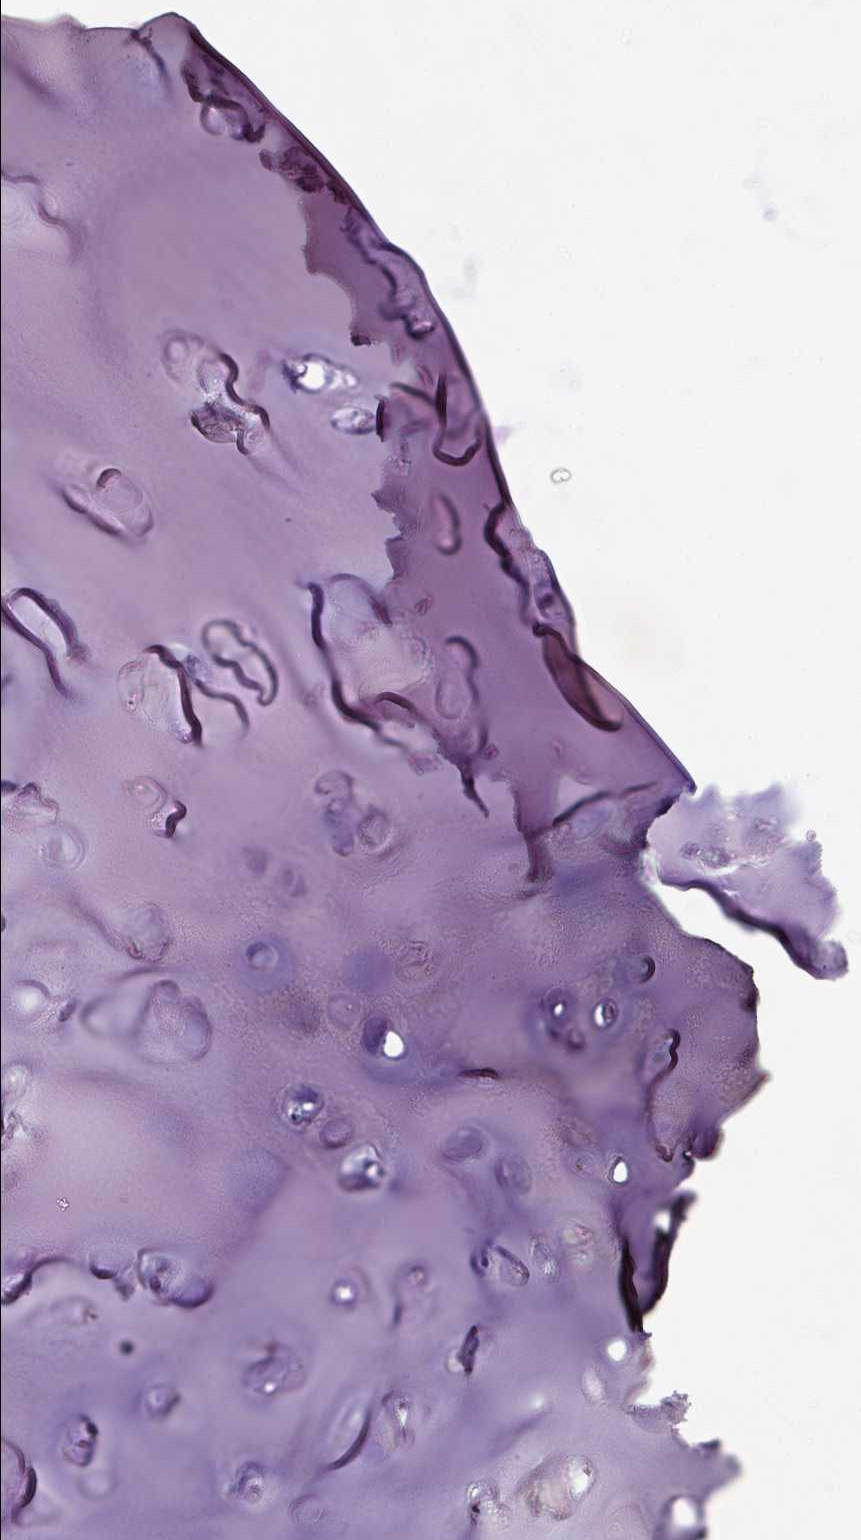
{"staining": {"intensity": "negative", "quantity": "none", "location": "none"}, "tissue": "soft tissue", "cell_type": "Chondrocytes", "image_type": "normal", "snomed": [{"axis": "morphology", "description": "Normal tissue, NOS"}, {"axis": "topography", "description": "Cartilage tissue"}], "caption": "High power microscopy micrograph of an IHC histopathology image of normal soft tissue, revealing no significant staining in chondrocytes.", "gene": "FHAD1", "patient": {"sex": "male", "age": 80}}